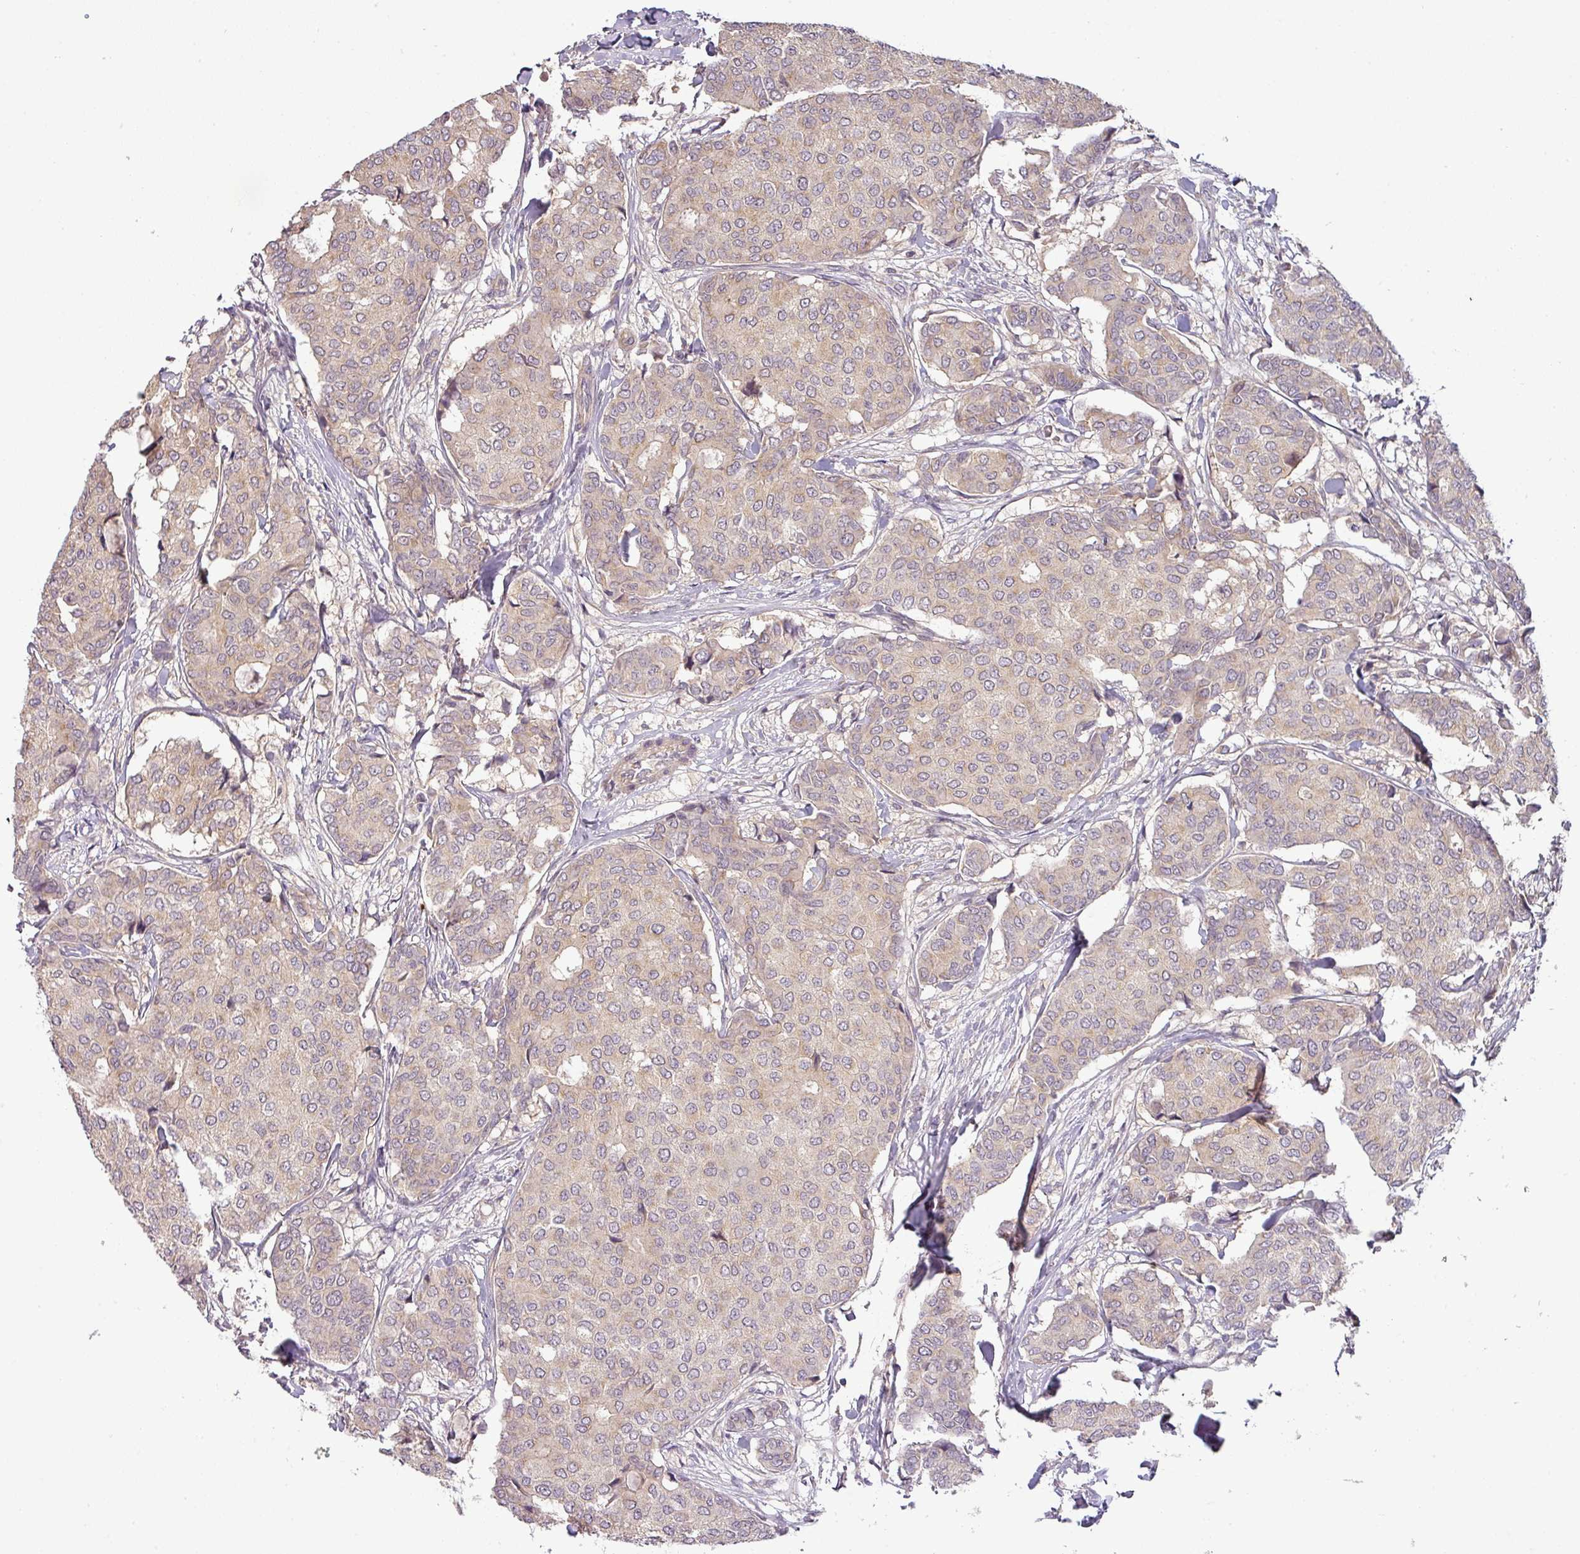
{"staining": {"intensity": "weak", "quantity": ">75%", "location": "cytoplasmic/membranous"}, "tissue": "breast cancer", "cell_type": "Tumor cells", "image_type": "cancer", "snomed": [{"axis": "morphology", "description": "Duct carcinoma"}, {"axis": "topography", "description": "Breast"}], "caption": "A low amount of weak cytoplasmic/membranous staining is seen in about >75% of tumor cells in intraductal carcinoma (breast) tissue.", "gene": "NIN", "patient": {"sex": "female", "age": 75}}